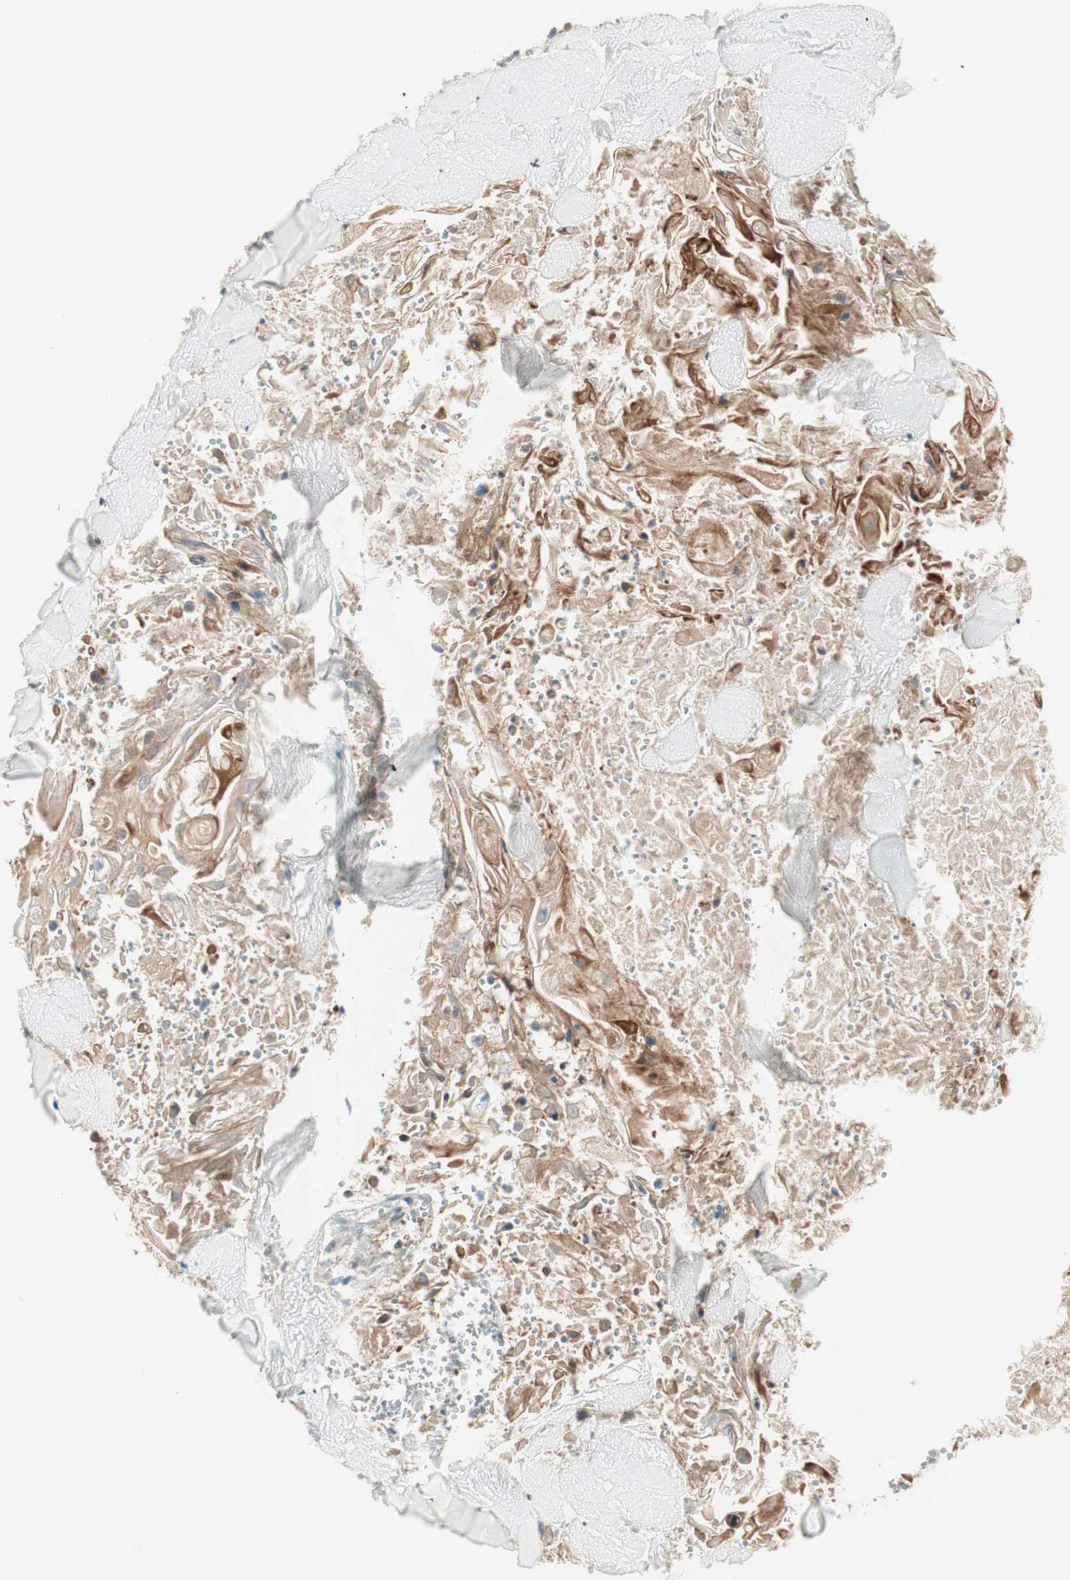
{"staining": {"intensity": "moderate", "quantity": ">75%", "location": "cytoplasmic/membranous"}, "tissue": "skin cancer", "cell_type": "Tumor cells", "image_type": "cancer", "snomed": [{"axis": "morphology", "description": "Squamous cell carcinoma, NOS"}, {"axis": "topography", "description": "Skin"}], "caption": "This is a micrograph of immunohistochemistry (IHC) staining of skin cancer (squamous cell carcinoma), which shows moderate staining in the cytoplasmic/membranous of tumor cells.", "gene": "GALT", "patient": {"sex": "male", "age": 86}}